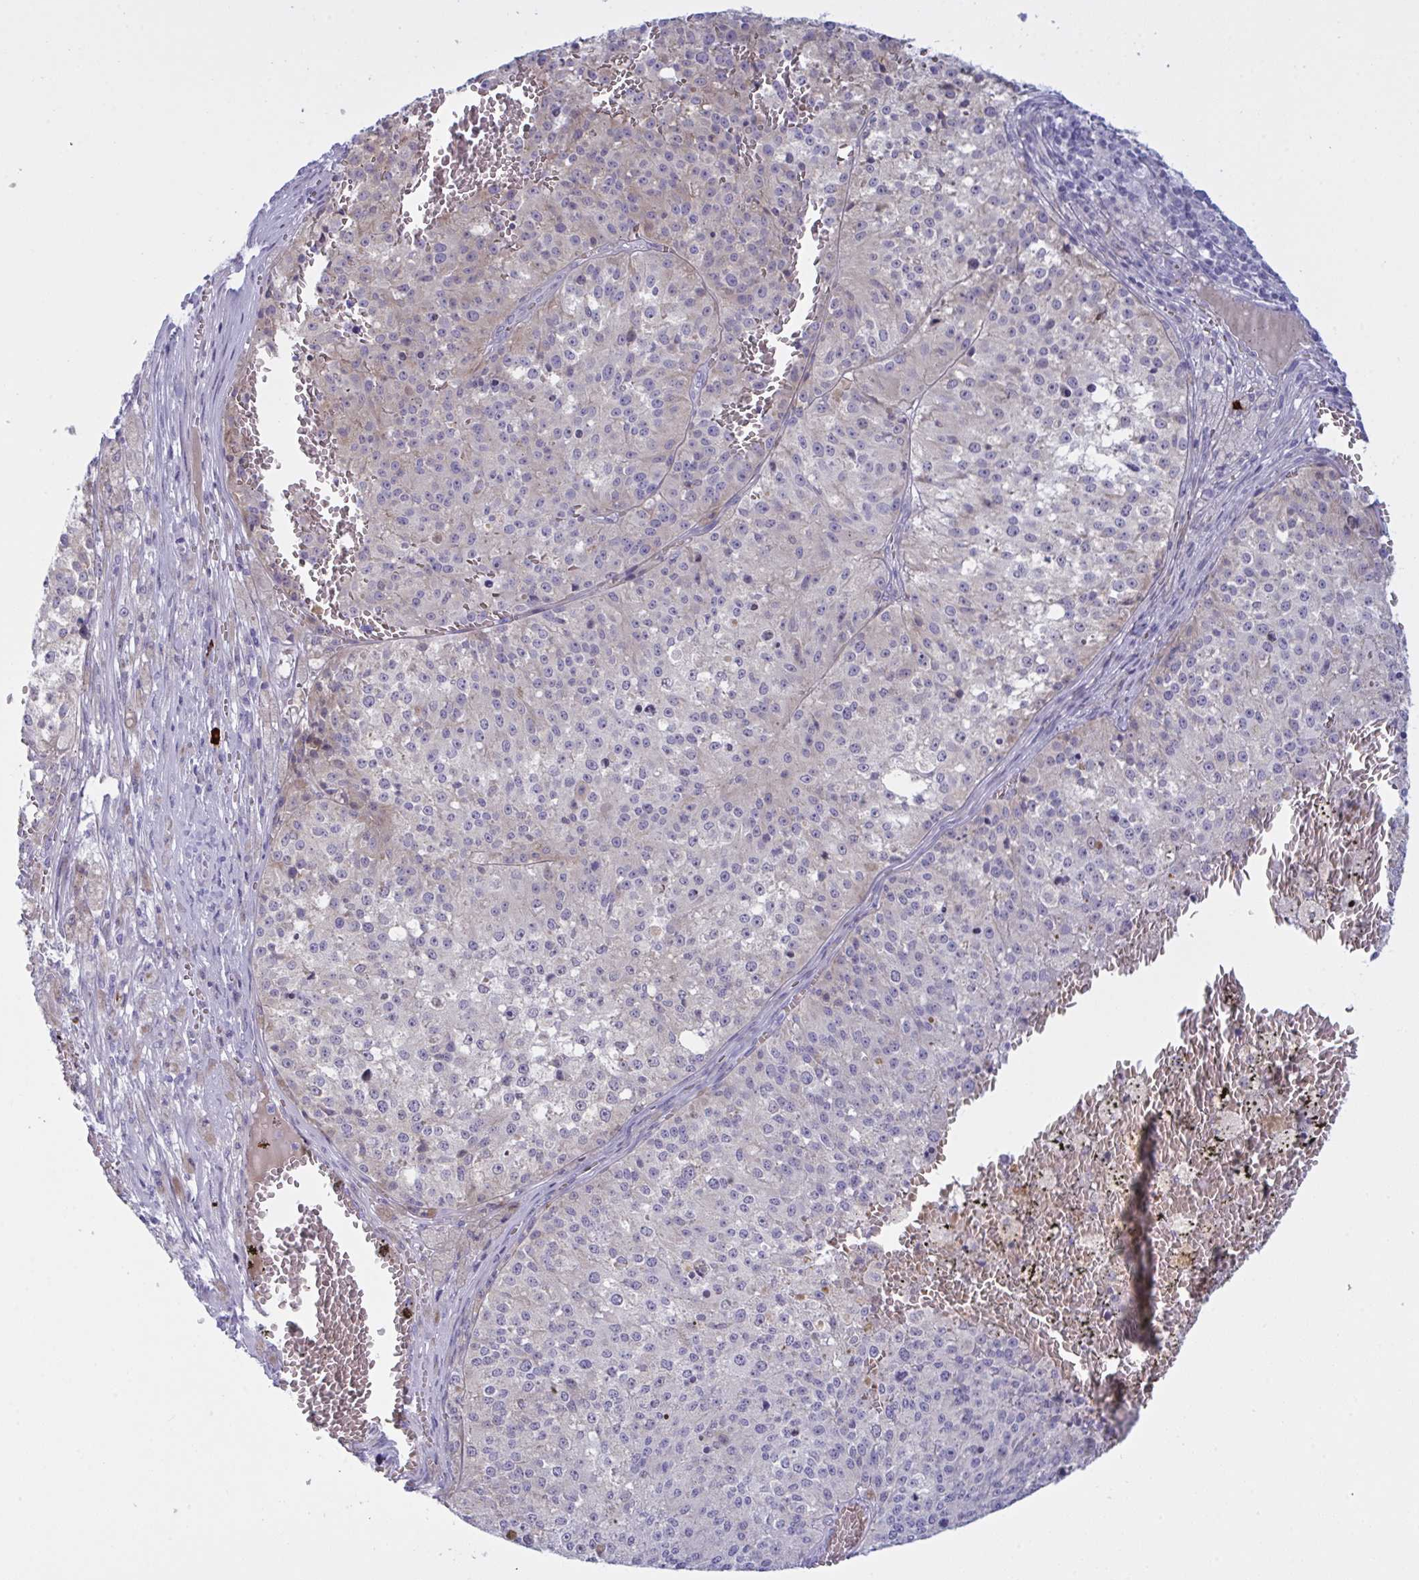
{"staining": {"intensity": "negative", "quantity": "none", "location": "none"}, "tissue": "melanoma", "cell_type": "Tumor cells", "image_type": "cancer", "snomed": [{"axis": "morphology", "description": "Malignant melanoma, Metastatic site"}, {"axis": "topography", "description": "Lymph node"}], "caption": "Tumor cells show no significant expression in malignant melanoma (metastatic site). (DAB IHC visualized using brightfield microscopy, high magnification).", "gene": "ZNF684", "patient": {"sex": "female", "age": 64}}